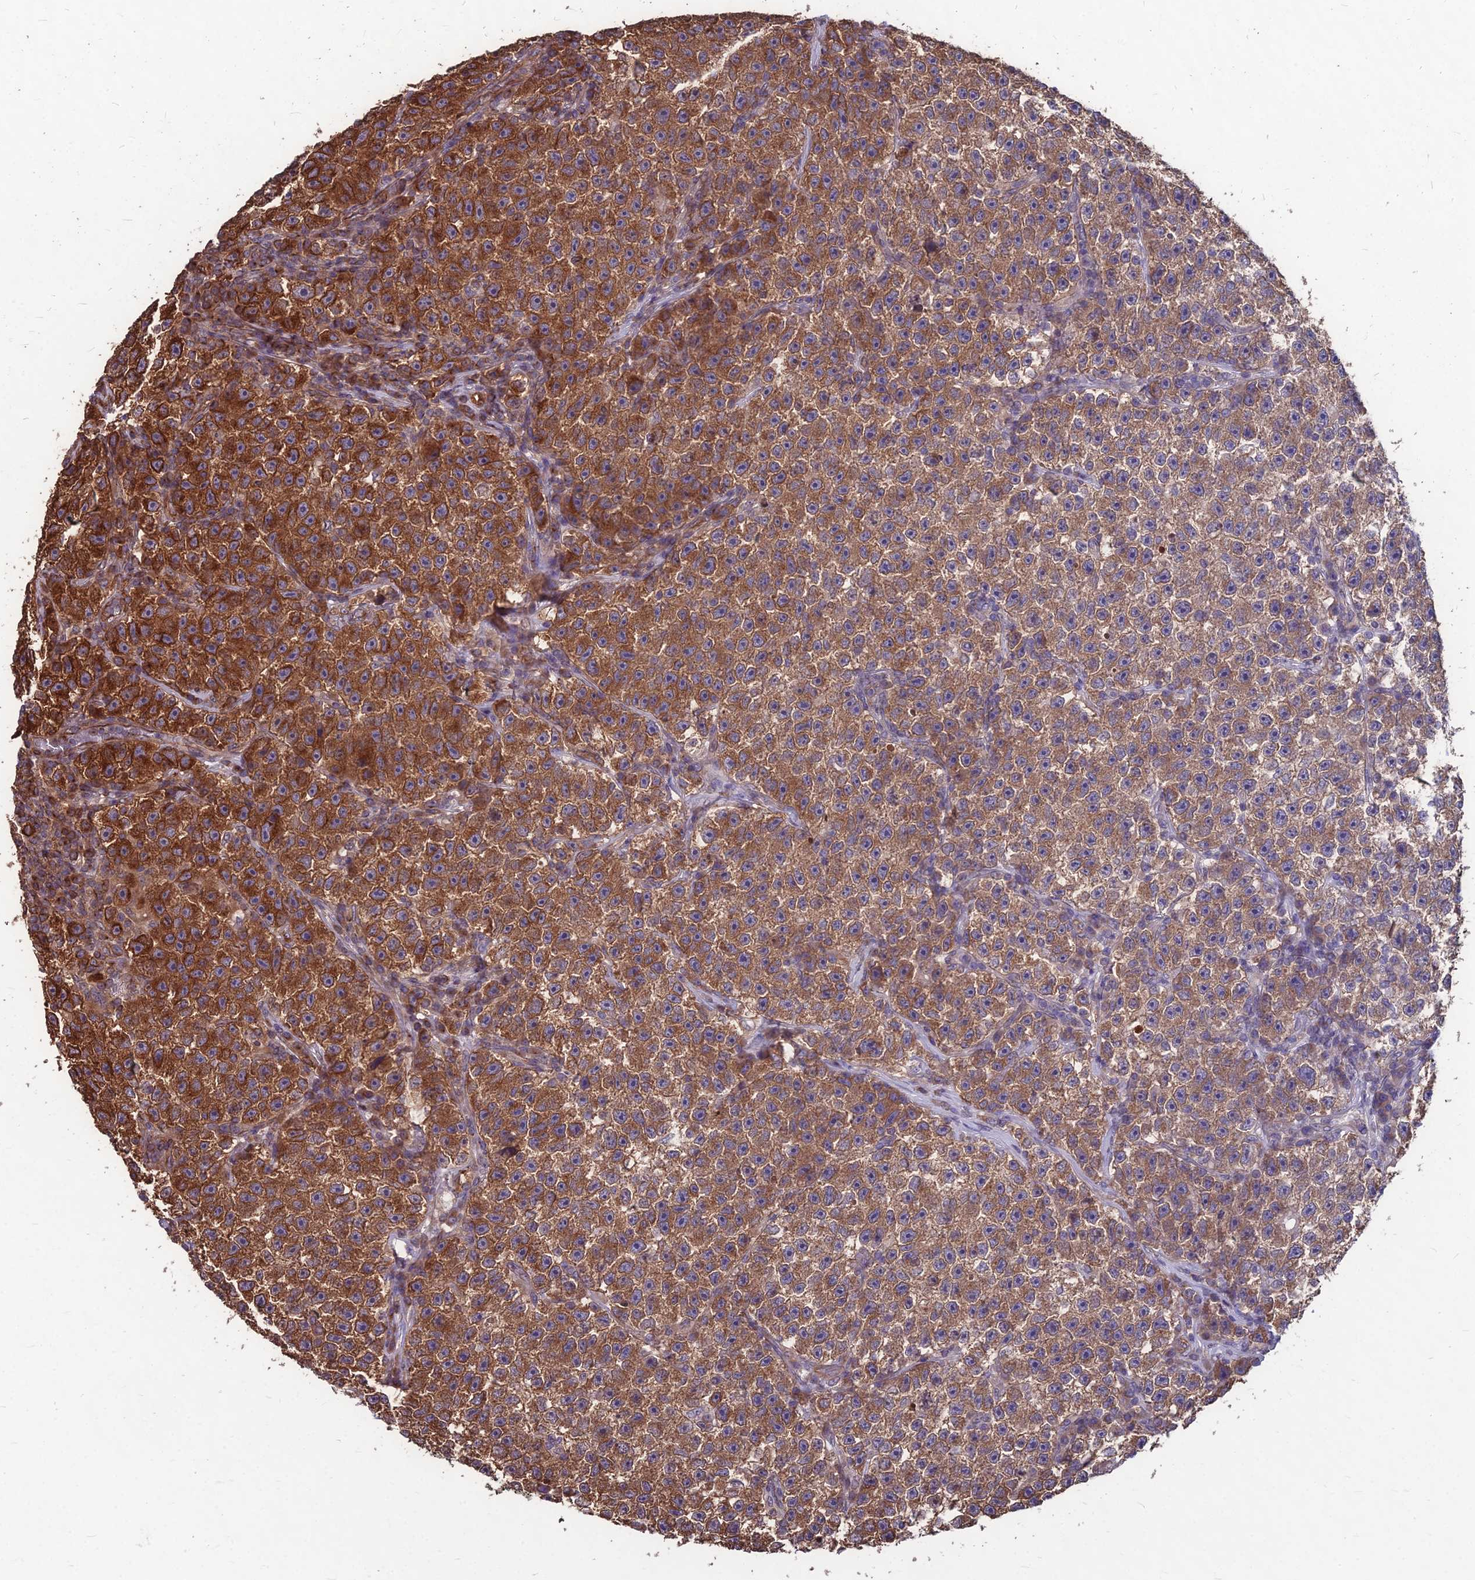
{"staining": {"intensity": "moderate", "quantity": "25%-75%", "location": "cytoplasmic/membranous"}, "tissue": "testis cancer", "cell_type": "Tumor cells", "image_type": "cancer", "snomed": [{"axis": "morphology", "description": "Seminoma, NOS"}, {"axis": "topography", "description": "Testis"}], "caption": "There is medium levels of moderate cytoplasmic/membranous expression in tumor cells of seminoma (testis), as demonstrated by immunohistochemical staining (brown color).", "gene": "LSM6", "patient": {"sex": "male", "age": 22}}